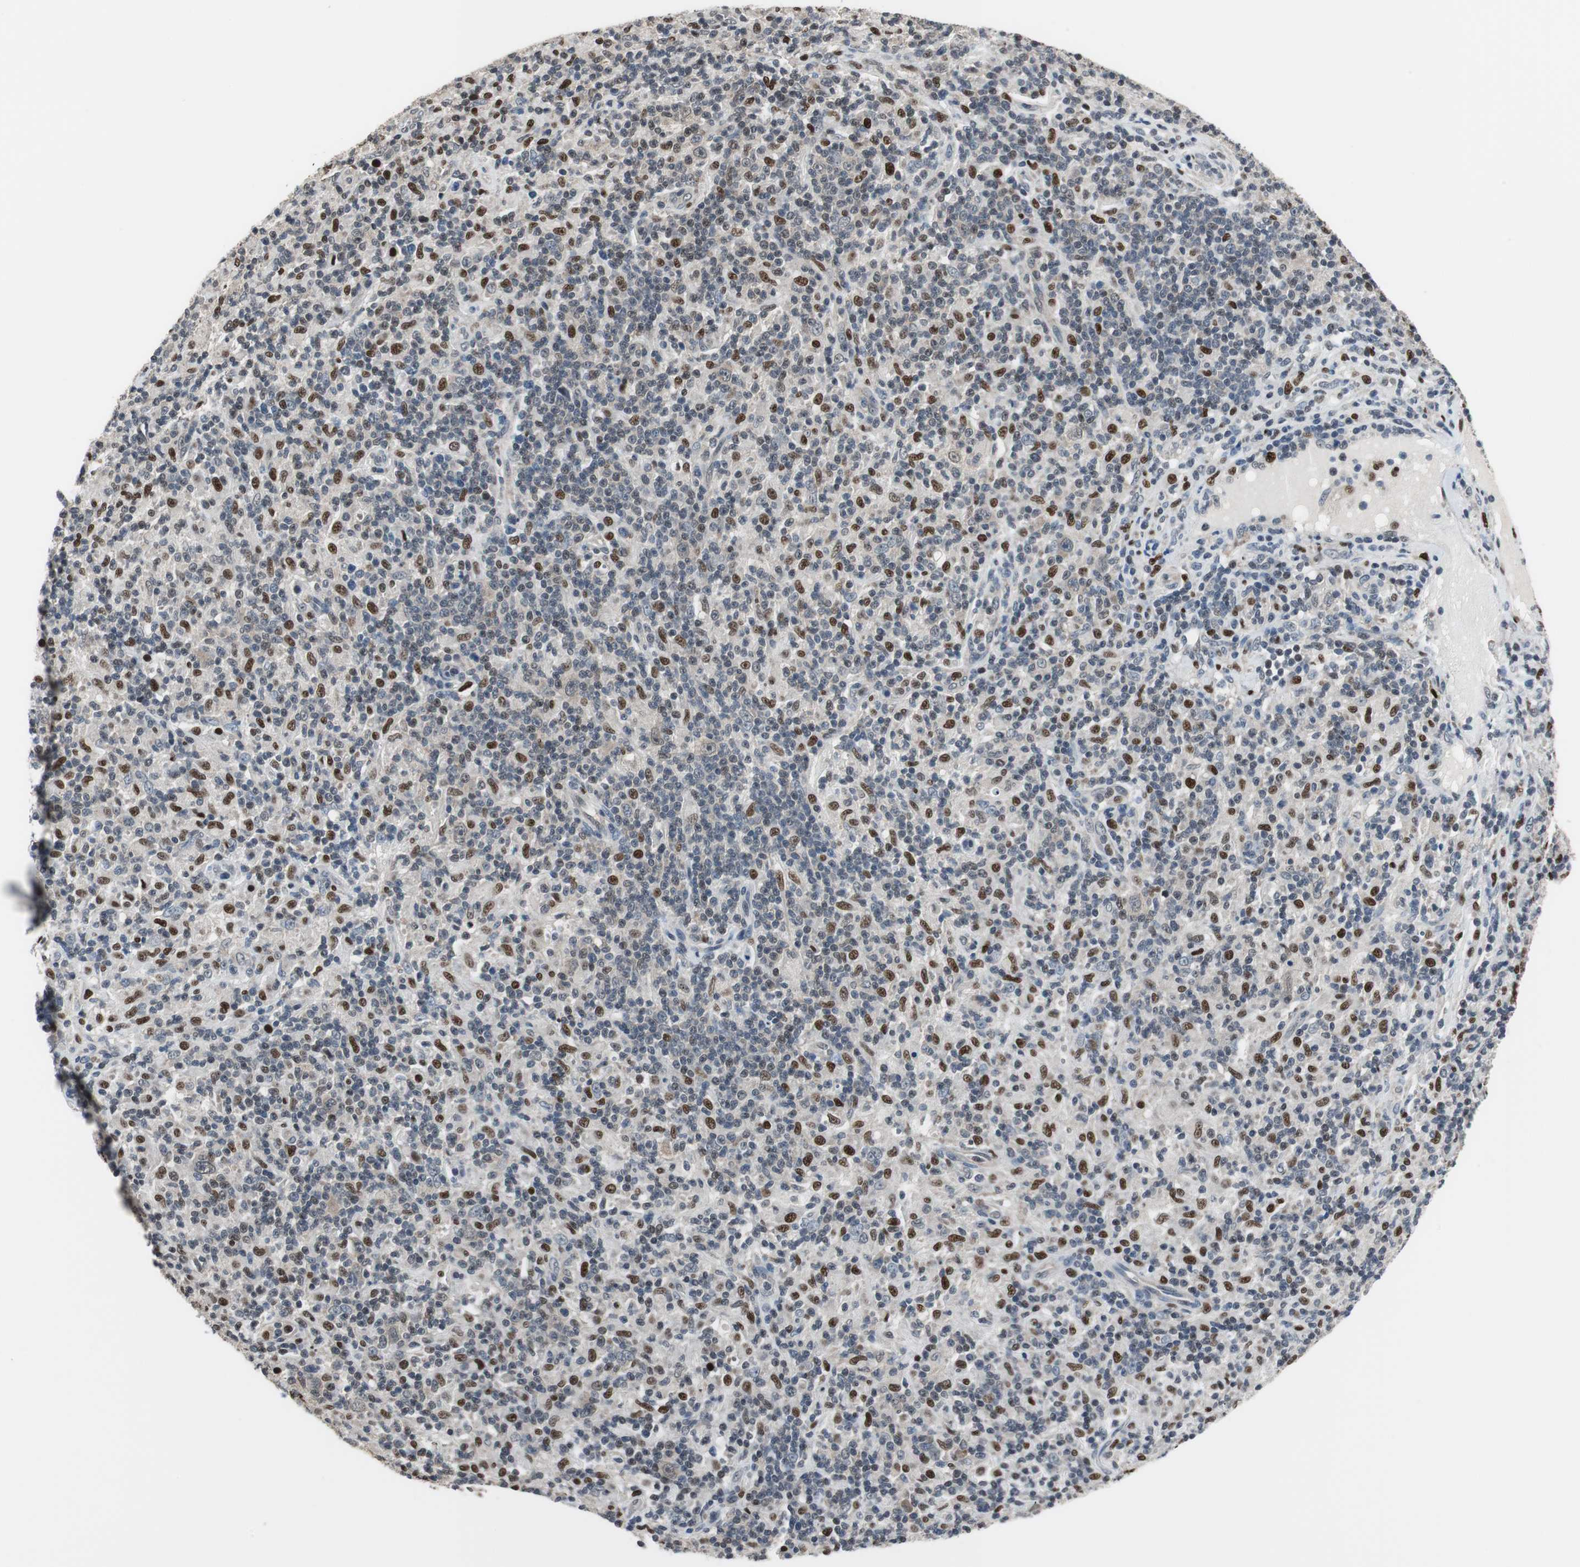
{"staining": {"intensity": "moderate", "quantity": "25%-75%", "location": "nuclear"}, "tissue": "lymphoma", "cell_type": "Tumor cells", "image_type": "cancer", "snomed": [{"axis": "morphology", "description": "Hodgkin's disease, NOS"}, {"axis": "topography", "description": "Lymph node"}], "caption": "Hodgkin's disease stained with immunohistochemistry displays moderate nuclear positivity in approximately 25%-75% of tumor cells. Nuclei are stained in blue.", "gene": "MAFB", "patient": {"sex": "male", "age": 70}}